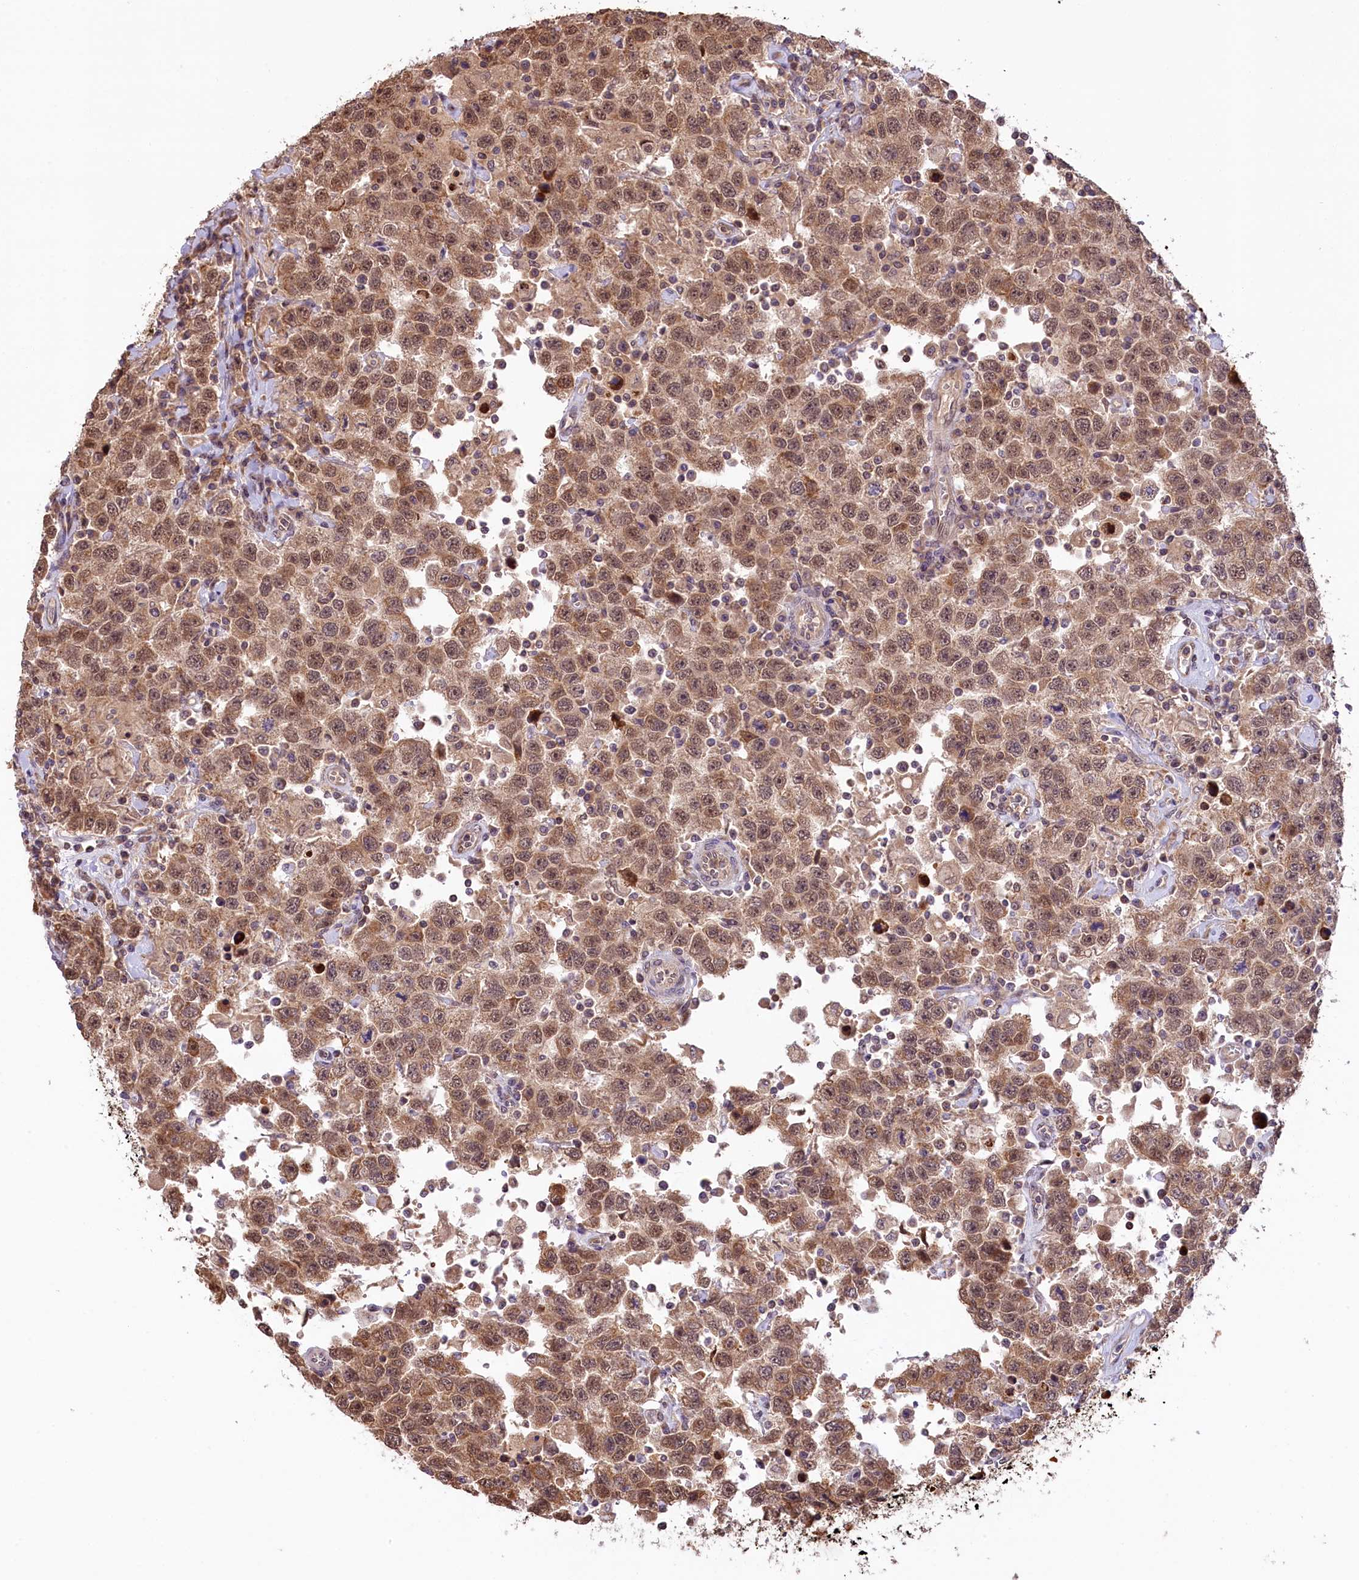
{"staining": {"intensity": "moderate", "quantity": ">75%", "location": "cytoplasmic/membranous,nuclear"}, "tissue": "testis cancer", "cell_type": "Tumor cells", "image_type": "cancer", "snomed": [{"axis": "morphology", "description": "Seminoma, NOS"}, {"axis": "topography", "description": "Testis"}], "caption": "Moderate cytoplasmic/membranous and nuclear protein positivity is identified in approximately >75% of tumor cells in testis cancer (seminoma). (IHC, brightfield microscopy, high magnification).", "gene": "CARD8", "patient": {"sex": "male", "age": 41}}